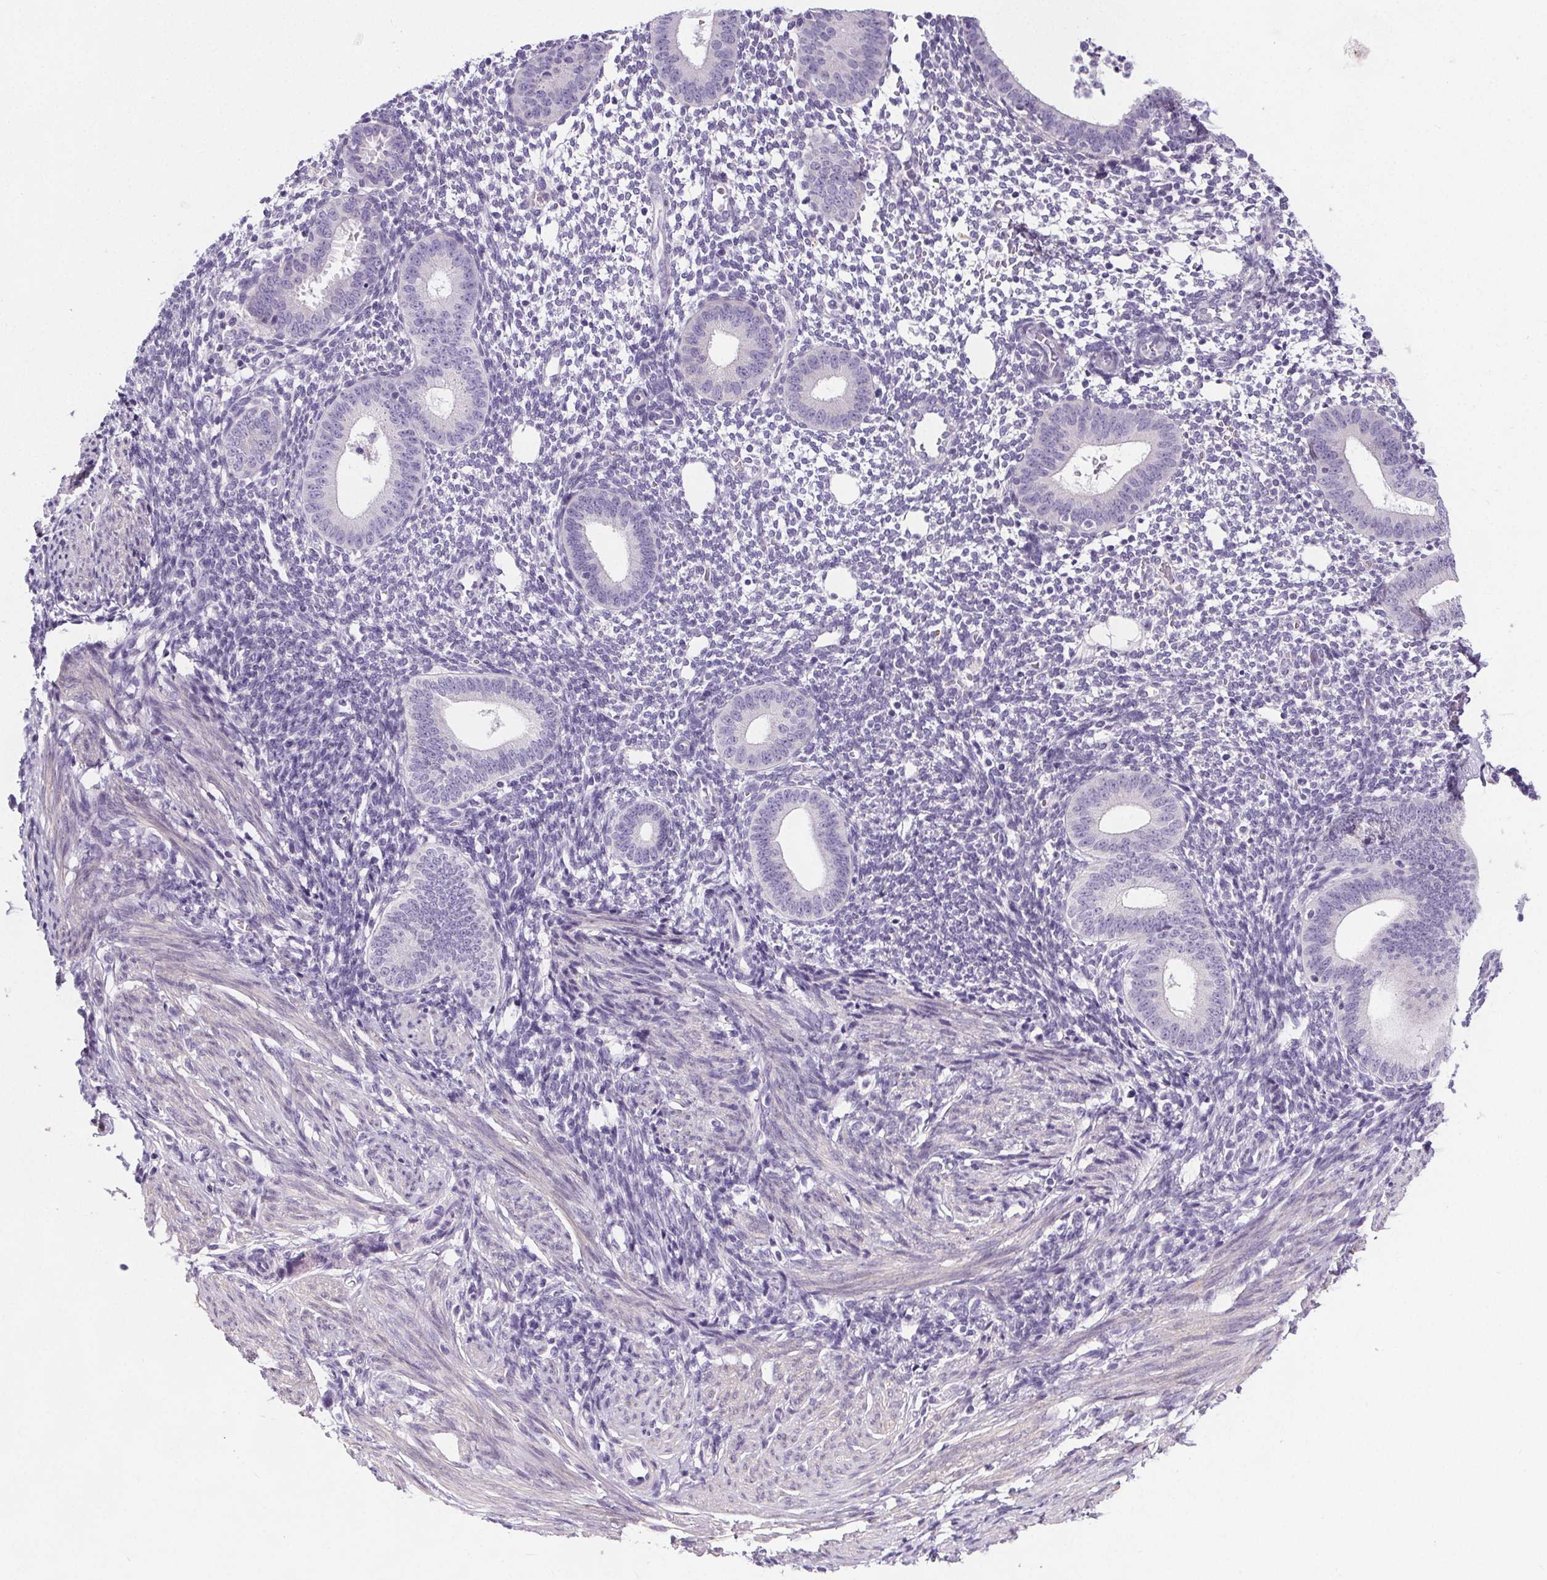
{"staining": {"intensity": "negative", "quantity": "none", "location": "none"}, "tissue": "endometrium", "cell_type": "Cells in endometrial stroma", "image_type": "normal", "snomed": [{"axis": "morphology", "description": "Normal tissue, NOS"}, {"axis": "topography", "description": "Endometrium"}], "caption": "The photomicrograph demonstrates no significant staining in cells in endometrial stroma of endometrium. (DAB immunohistochemistry, high magnification).", "gene": "ELAVL2", "patient": {"sex": "female", "age": 40}}